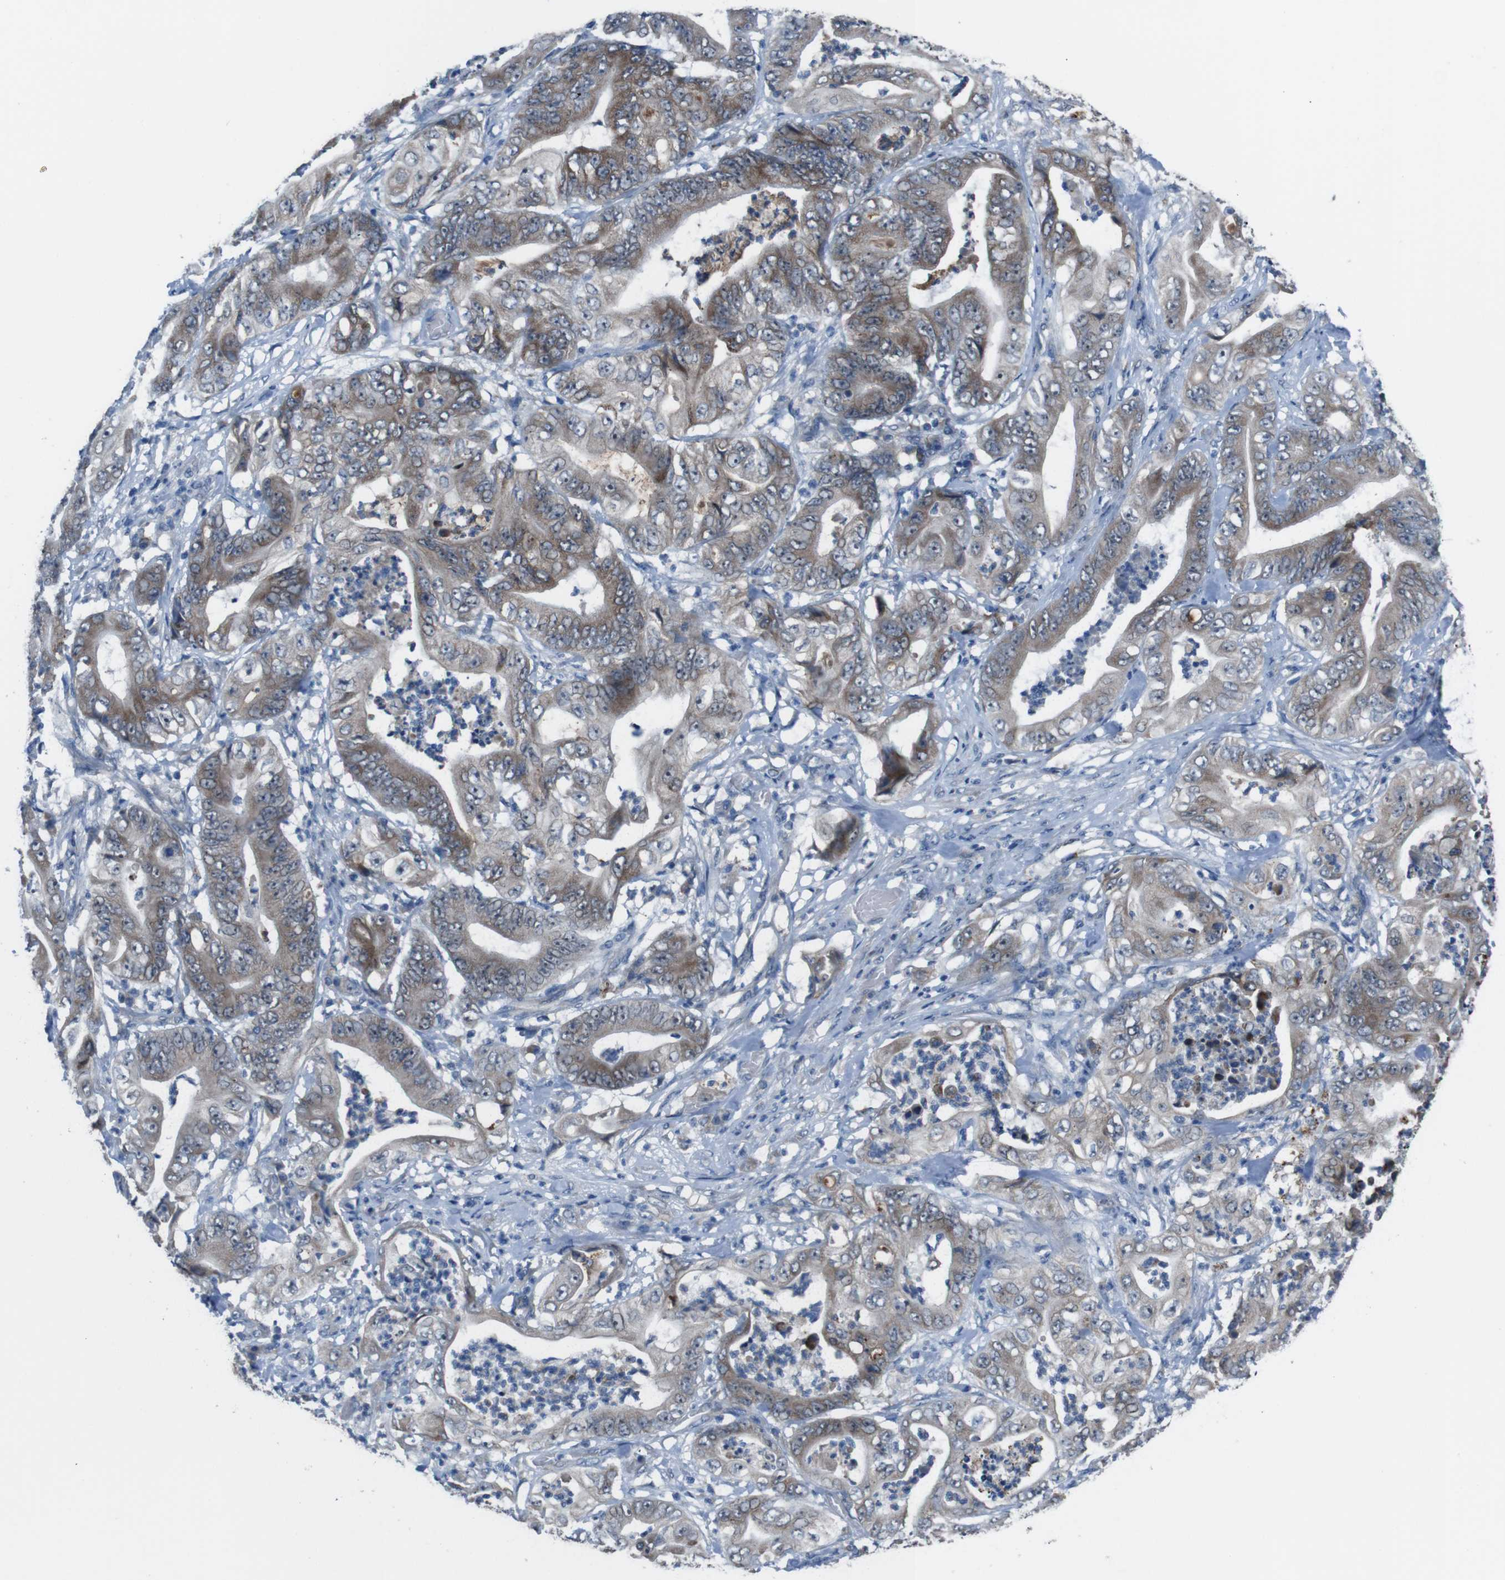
{"staining": {"intensity": "moderate", "quantity": ">75%", "location": "cytoplasmic/membranous"}, "tissue": "stomach cancer", "cell_type": "Tumor cells", "image_type": "cancer", "snomed": [{"axis": "morphology", "description": "Adenocarcinoma, NOS"}, {"axis": "topography", "description": "Stomach"}], "caption": "Brown immunohistochemical staining in stomach cancer (adenocarcinoma) reveals moderate cytoplasmic/membranous expression in approximately >75% of tumor cells. Ihc stains the protein of interest in brown and the nuclei are stained blue.", "gene": "CDH22", "patient": {"sex": "female", "age": 73}}